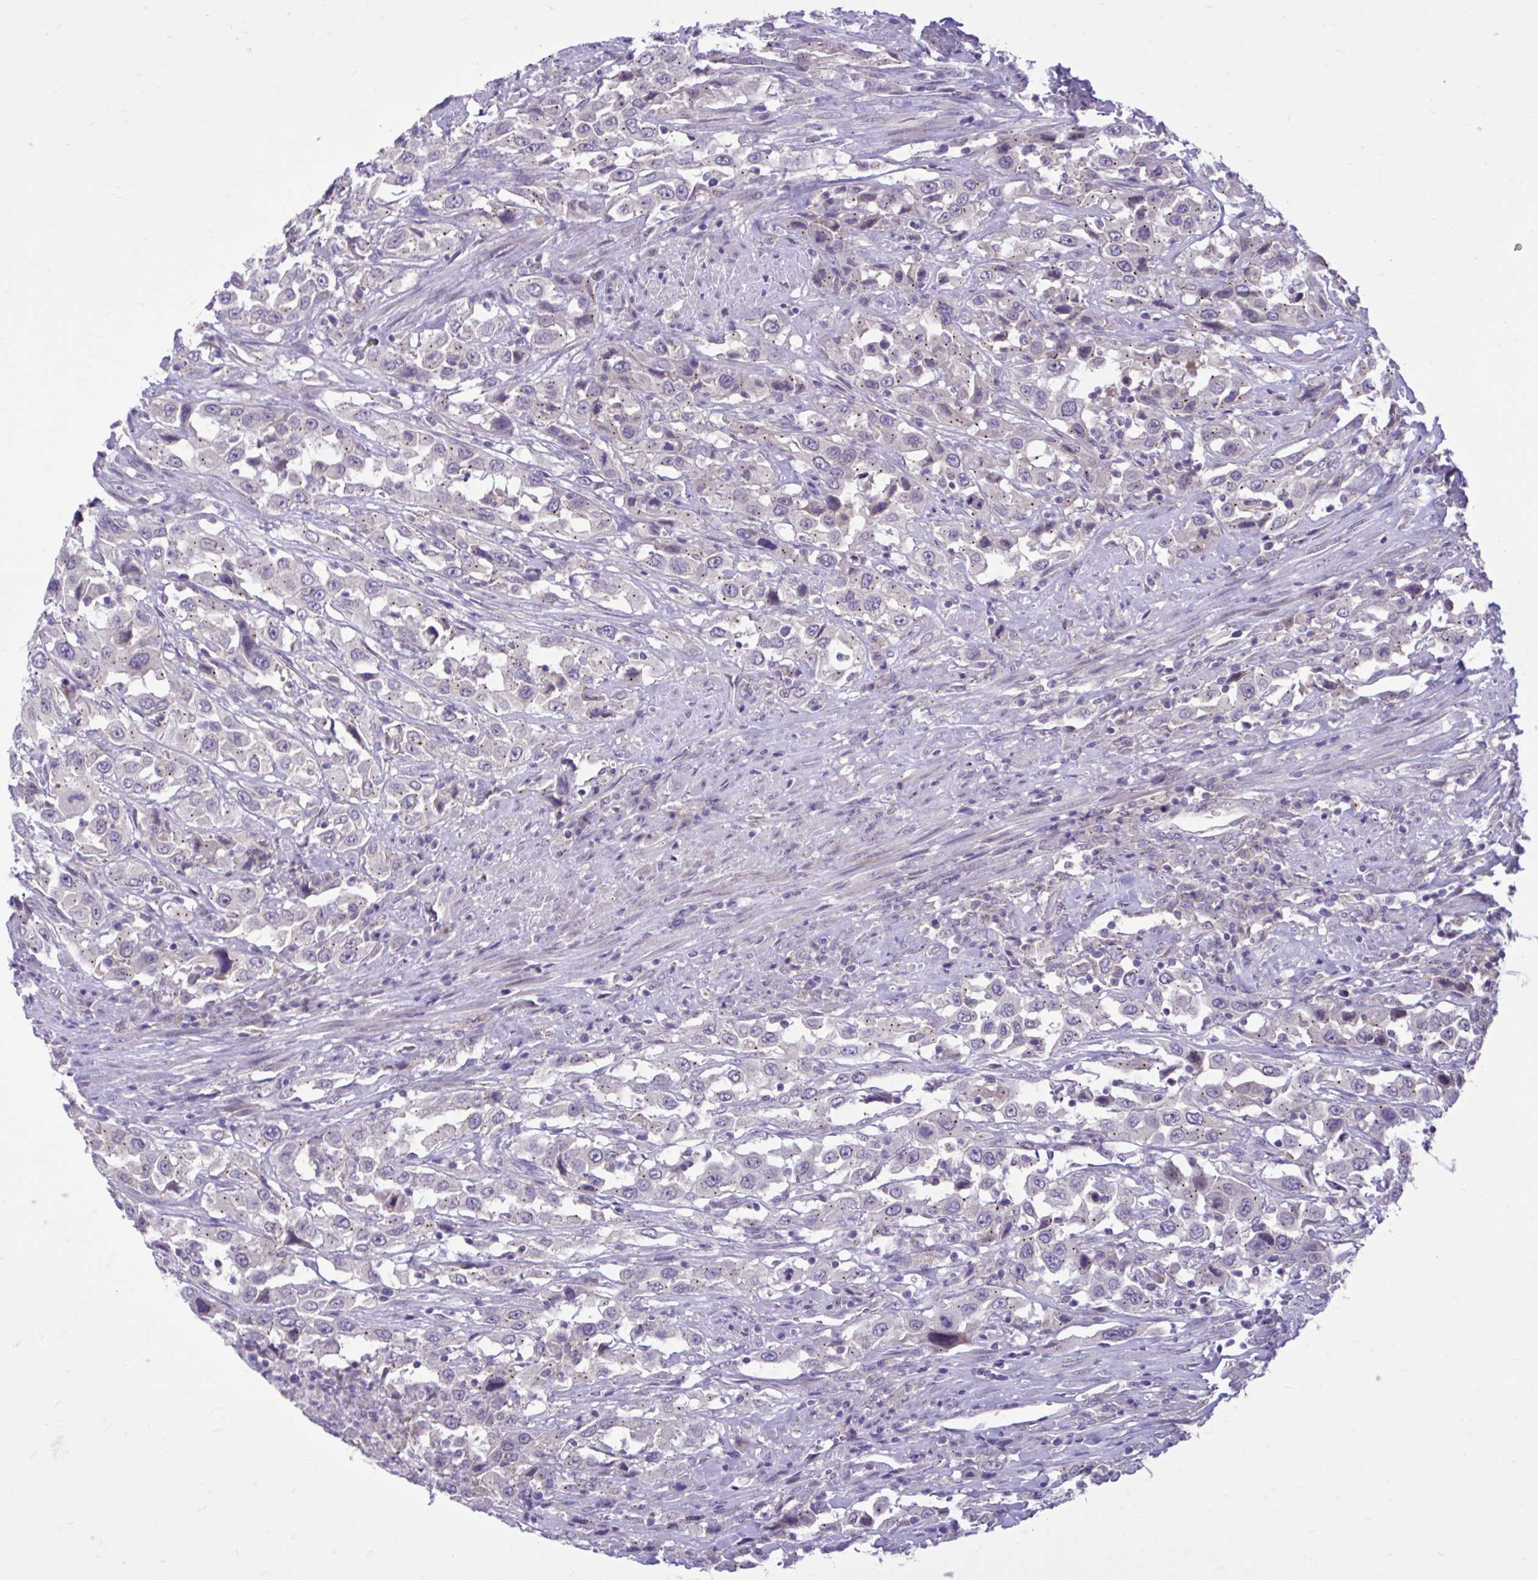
{"staining": {"intensity": "weak", "quantity": "25%-75%", "location": "cytoplasmic/membranous"}, "tissue": "urothelial cancer", "cell_type": "Tumor cells", "image_type": "cancer", "snomed": [{"axis": "morphology", "description": "Urothelial carcinoma, High grade"}, {"axis": "topography", "description": "Urinary bladder"}], "caption": "A brown stain shows weak cytoplasmic/membranous expression of a protein in human high-grade urothelial carcinoma tumor cells.", "gene": "CEACAM18", "patient": {"sex": "male", "age": 61}}